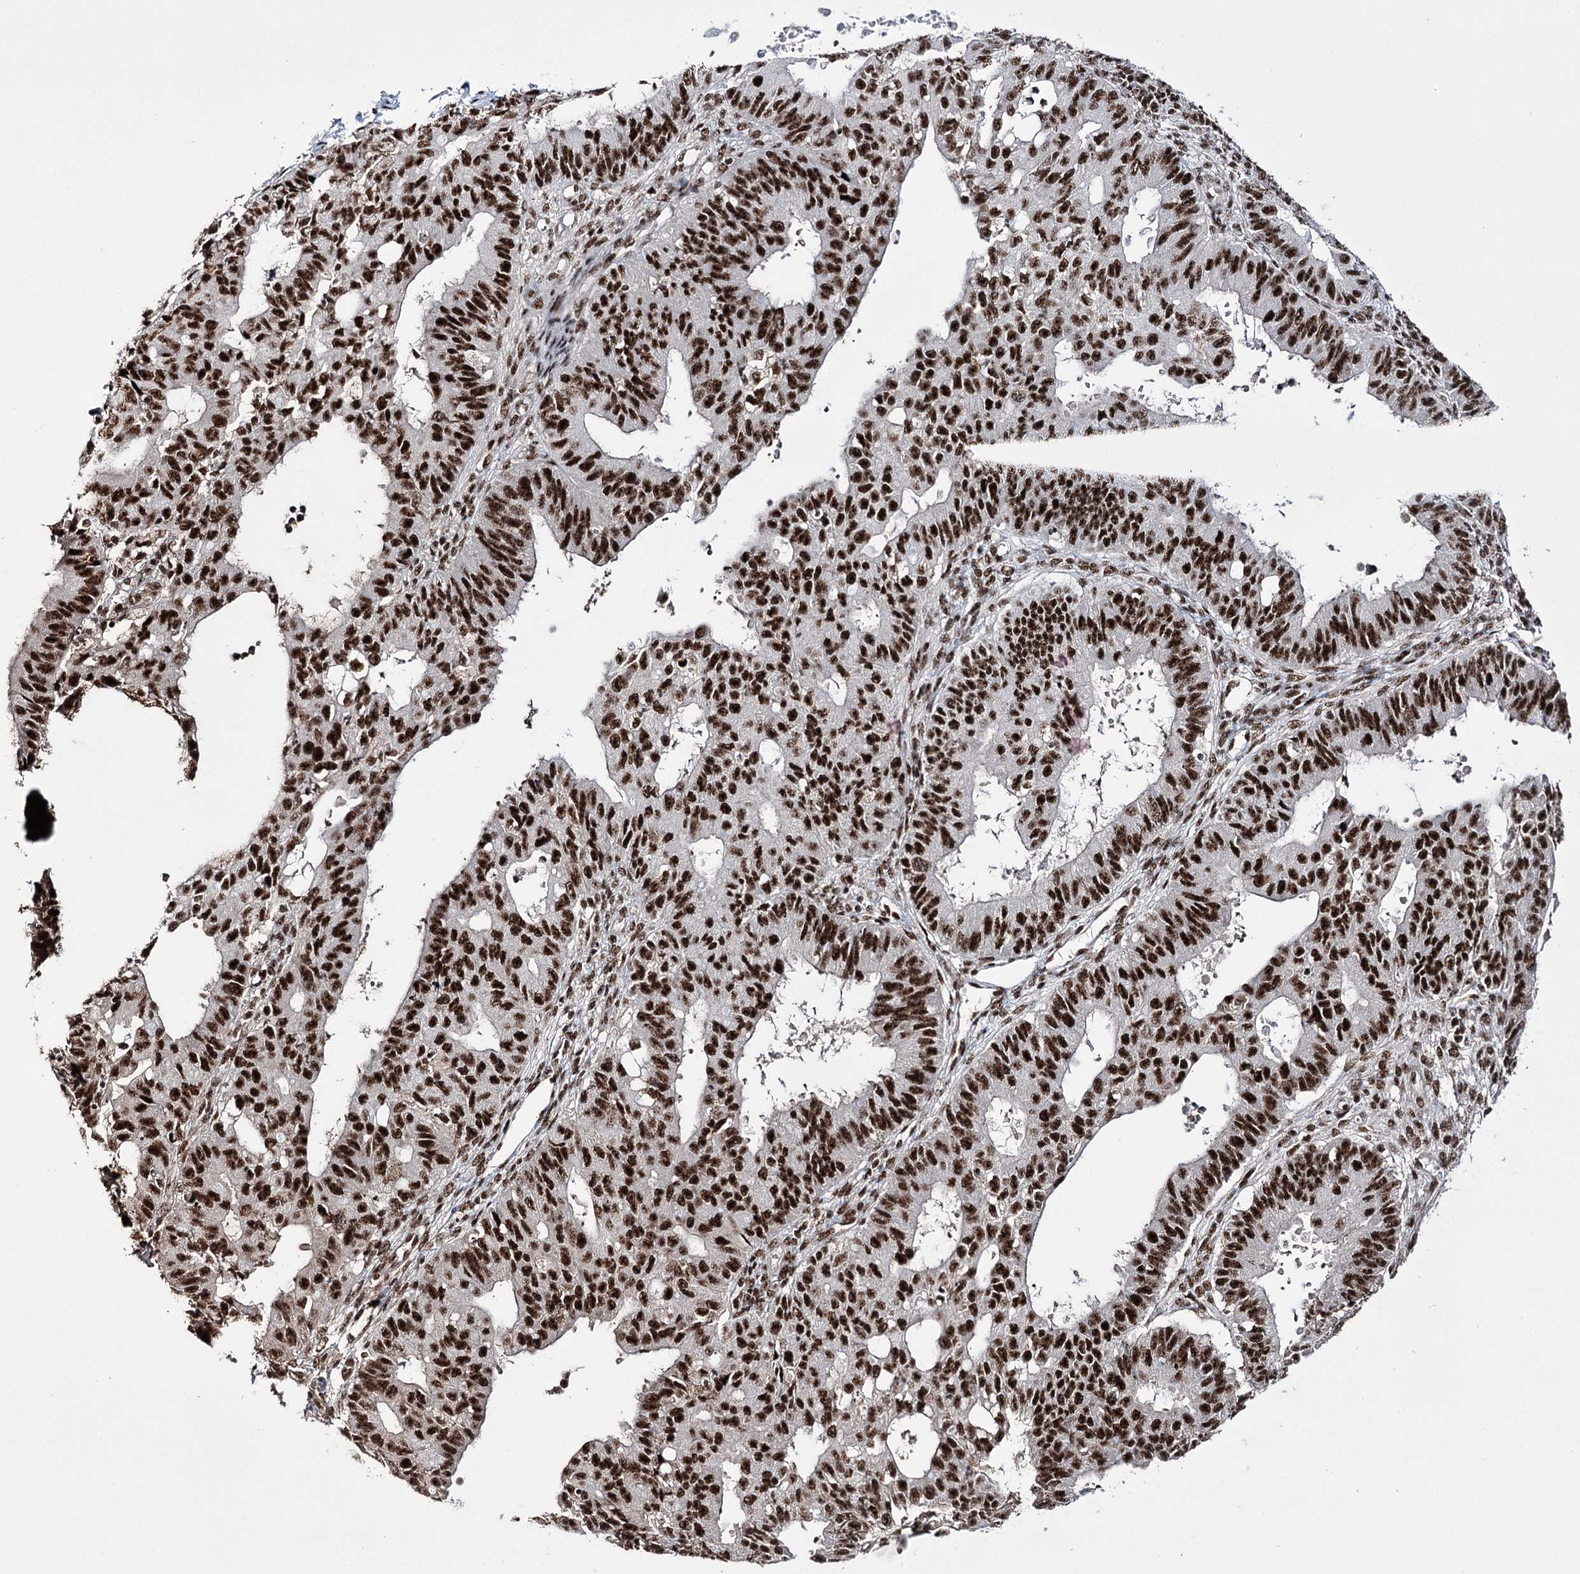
{"staining": {"intensity": "strong", "quantity": ">75%", "location": "nuclear"}, "tissue": "ovarian cancer", "cell_type": "Tumor cells", "image_type": "cancer", "snomed": [{"axis": "morphology", "description": "Carcinoma, endometroid"}, {"axis": "topography", "description": "Appendix"}, {"axis": "topography", "description": "Ovary"}], "caption": "A high-resolution micrograph shows immunohistochemistry (IHC) staining of ovarian cancer, which shows strong nuclear positivity in about >75% of tumor cells.", "gene": "PRPF40A", "patient": {"sex": "female", "age": 42}}